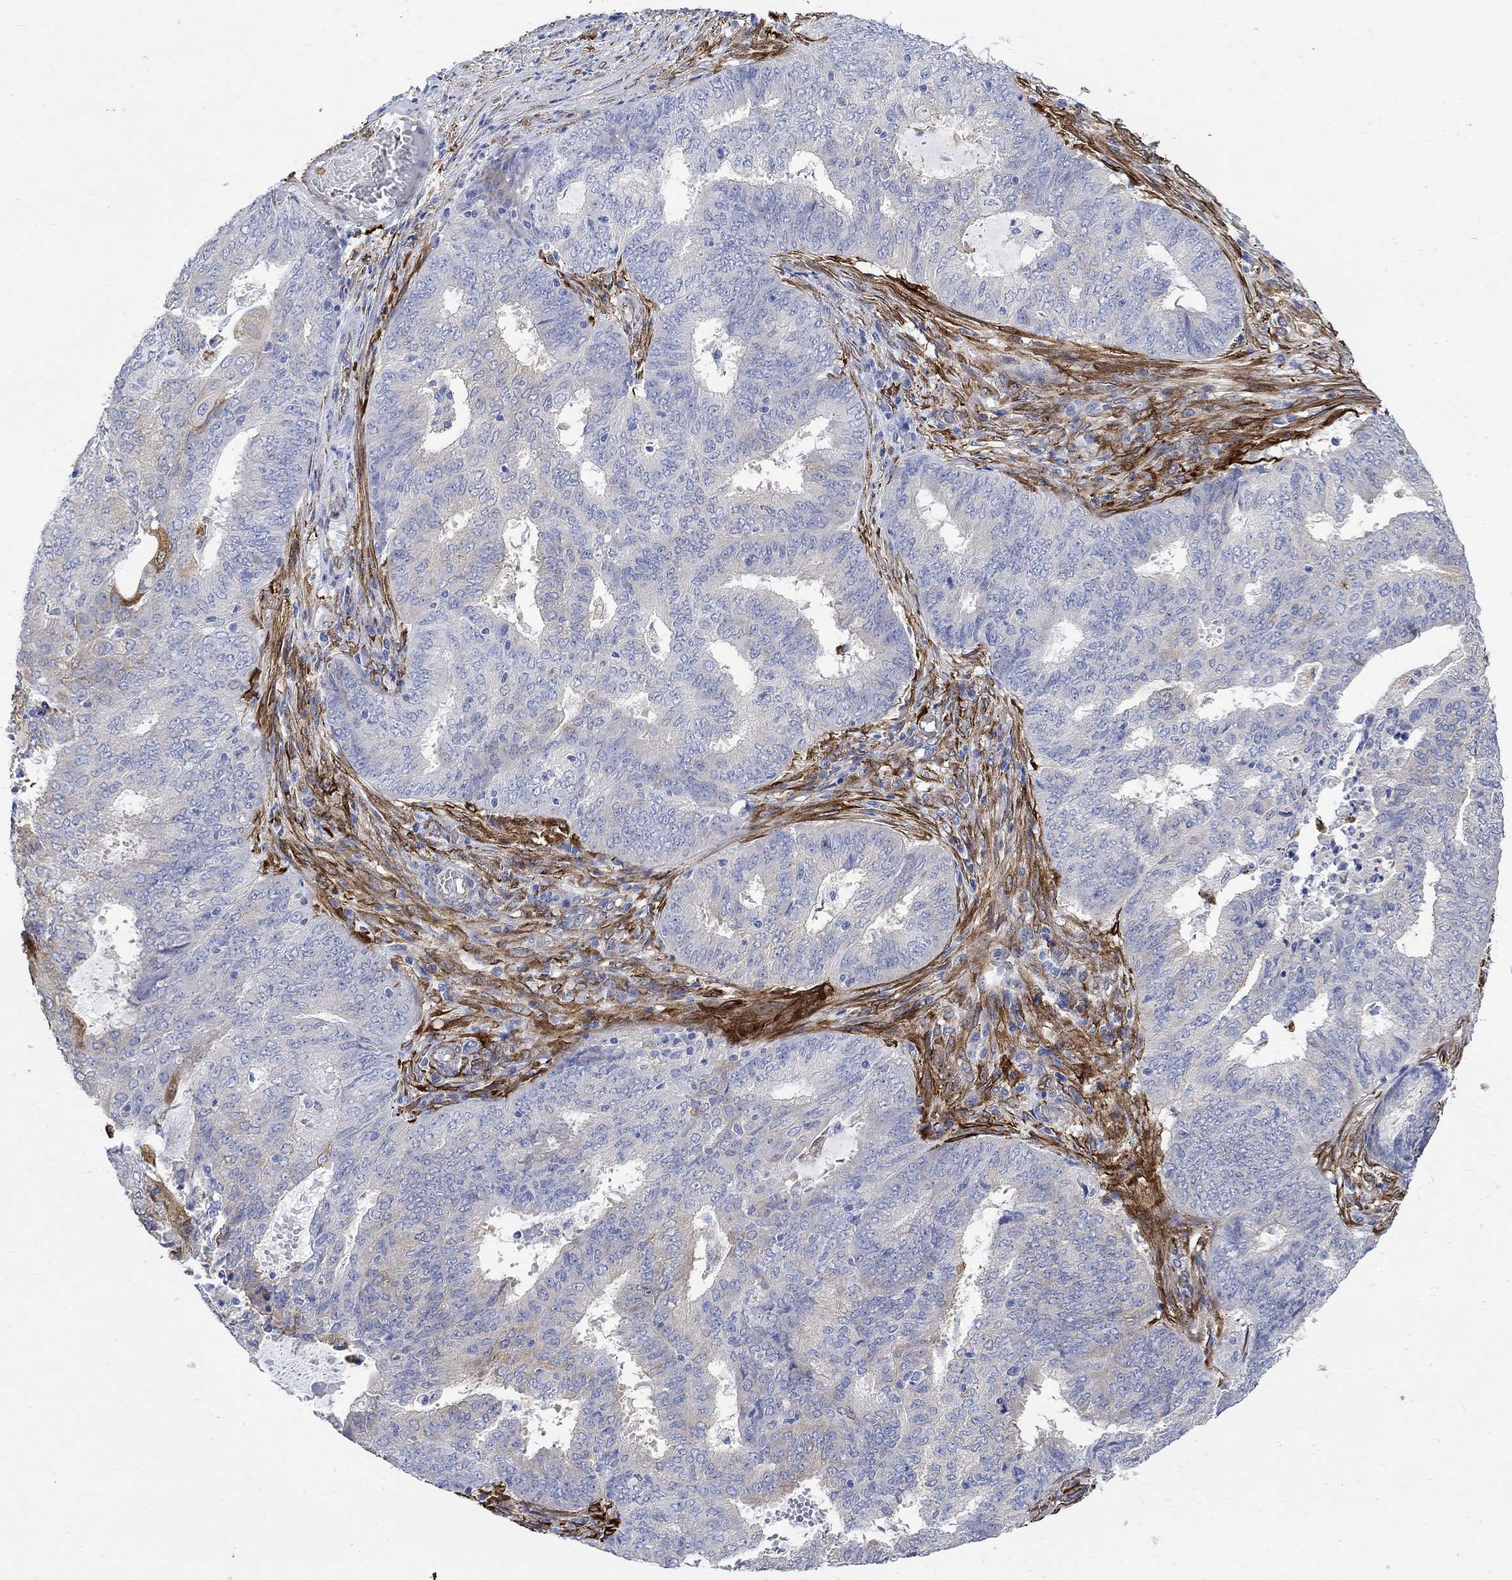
{"staining": {"intensity": "weak", "quantity": "<25%", "location": "cytoplasmic/membranous"}, "tissue": "endometrial cancer", "cell_type": "Tumor cells", "image_type": "cancer", "snomed": [{"axis": "morphology", "description": "Adenocarcinoma, NOS"}, {"axis": "topography", "description": "Endometrium"}], "caption": "Image shows no significant protein positivity in tumor cells of adenocarcinoma (endometrial).", "gene": "TGM2", "patient": {"sex": "female", "age": 62}}